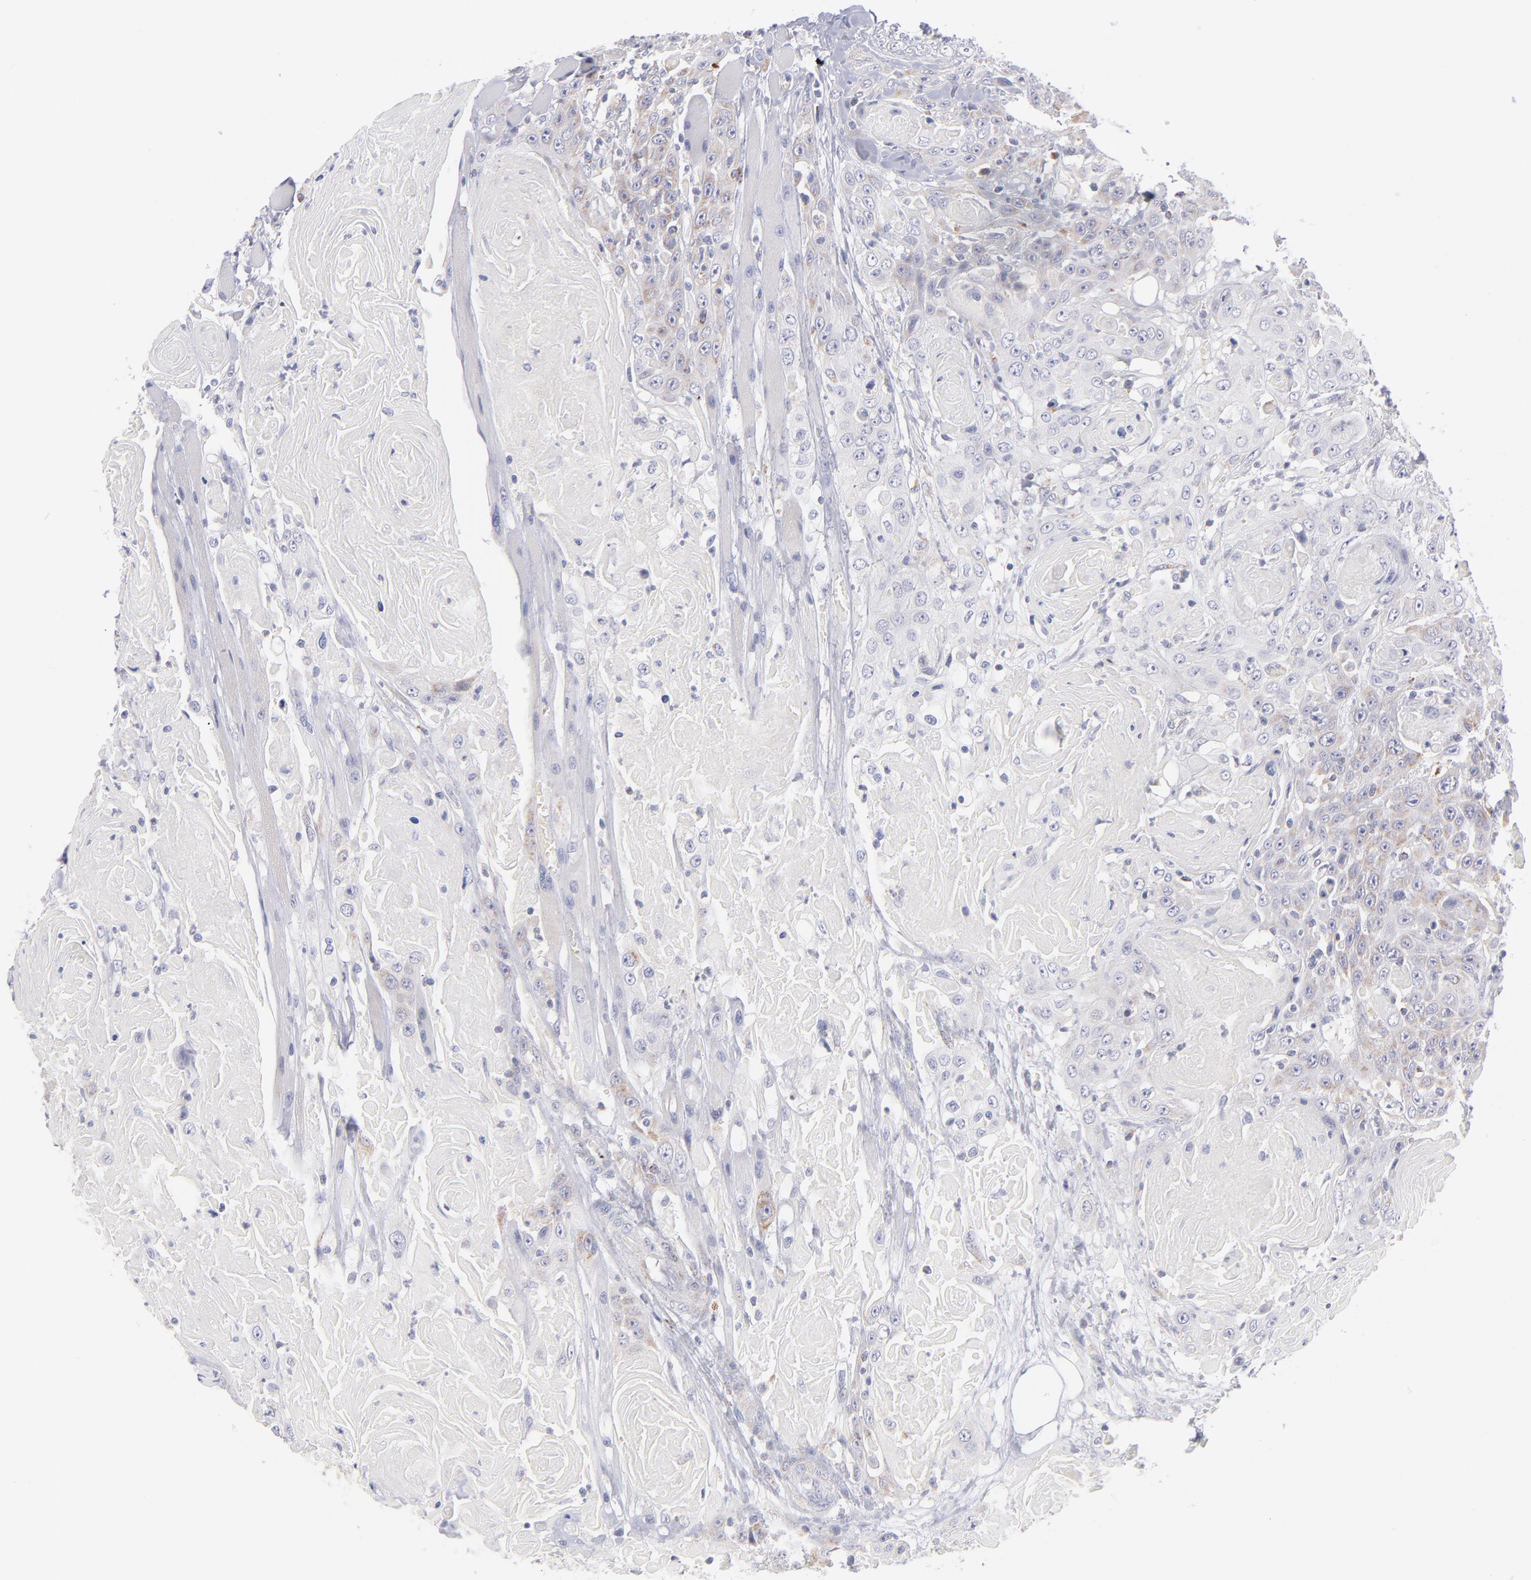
{"staining": {"intensity": "weak", "quantity": "25%-75%", "location": "cytoplasmic/membranous"}, "tissue": "head and neck cancer", "cell_type": "Tumor cells", "image_type": "cancer", "snomed": [{"axis": "morphology", "description": "Squamous cell carcinoma, NOS"}, {"axis": "topography", "description": "Head-Neck"}], "caption": "This image exhibits immunohistochemistry staining of head and neck cancer, with low weak cytoplasmic/membranous staining in about 25%-75% of tumor cells.", "gene": "MTHFD2", "patient": {"sex": "female", "age": 84}}